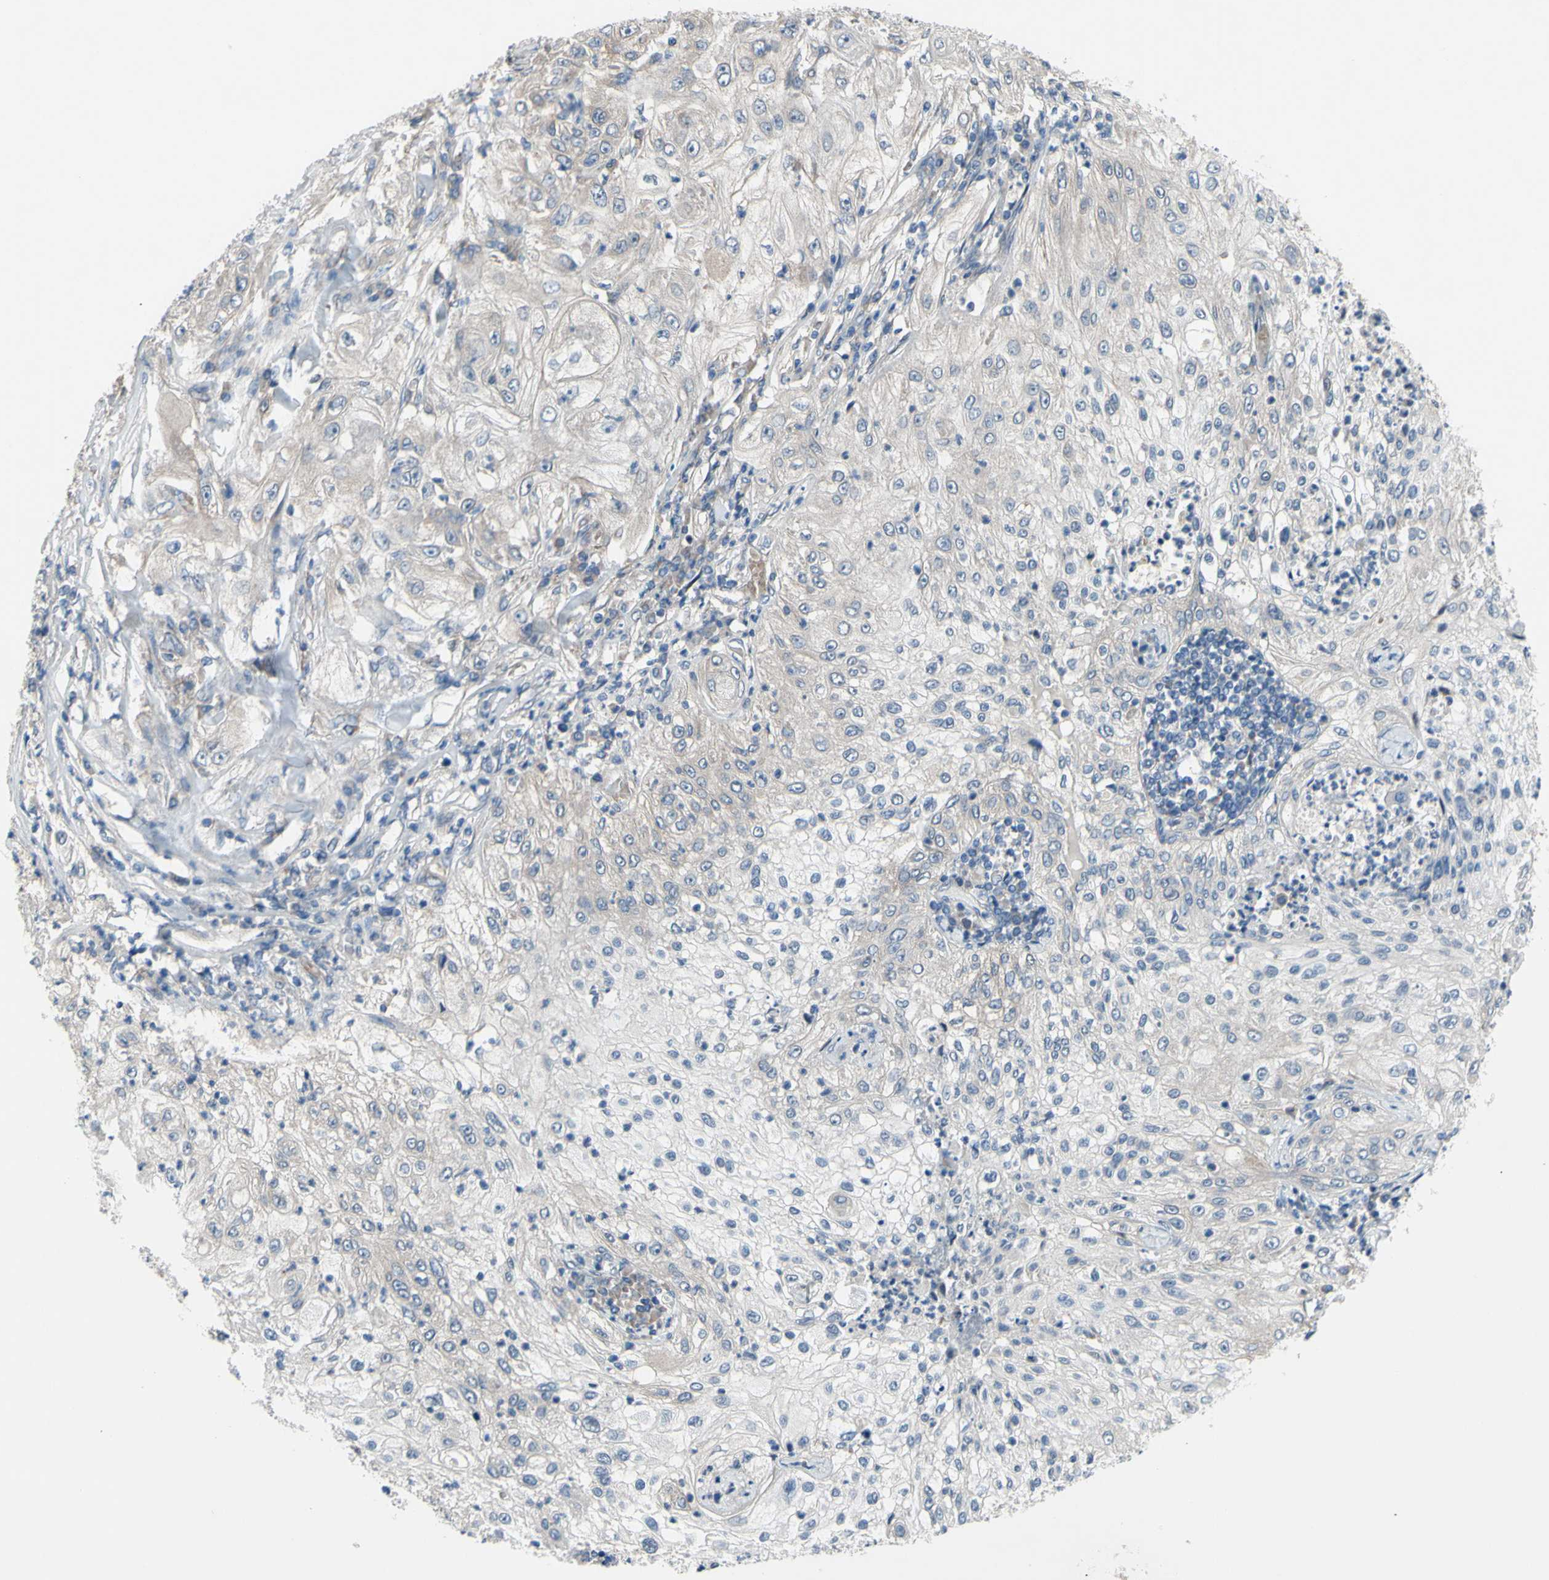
{"staining": {"intensity": "weak", "quantity": "<25%", "location": "cytoplasmic/membranous"}, "tissue": "lung cancer", "cell_type": "Tumor cells", "image_type": "cancer", "snomed": [{"axis": "morphology", "description": "Inflammation, NOS"}, {"axis": "morphology", "description": "Squamous cell carcinoma, NOS"}, {"axis": "topography", "description": "Lymph node"}, {"axis": "topography", "description": "Soft tissue"}, {"axis": "topography", "description": "Lung"}], "caption": "Immunohistochemistry (IHC) of lung cancer (squamous cell carcinoma) demonstrates no expression in tumor cells.", "gene": "GRAMD2B", "patient": {"sex": "male", "age": 66}}